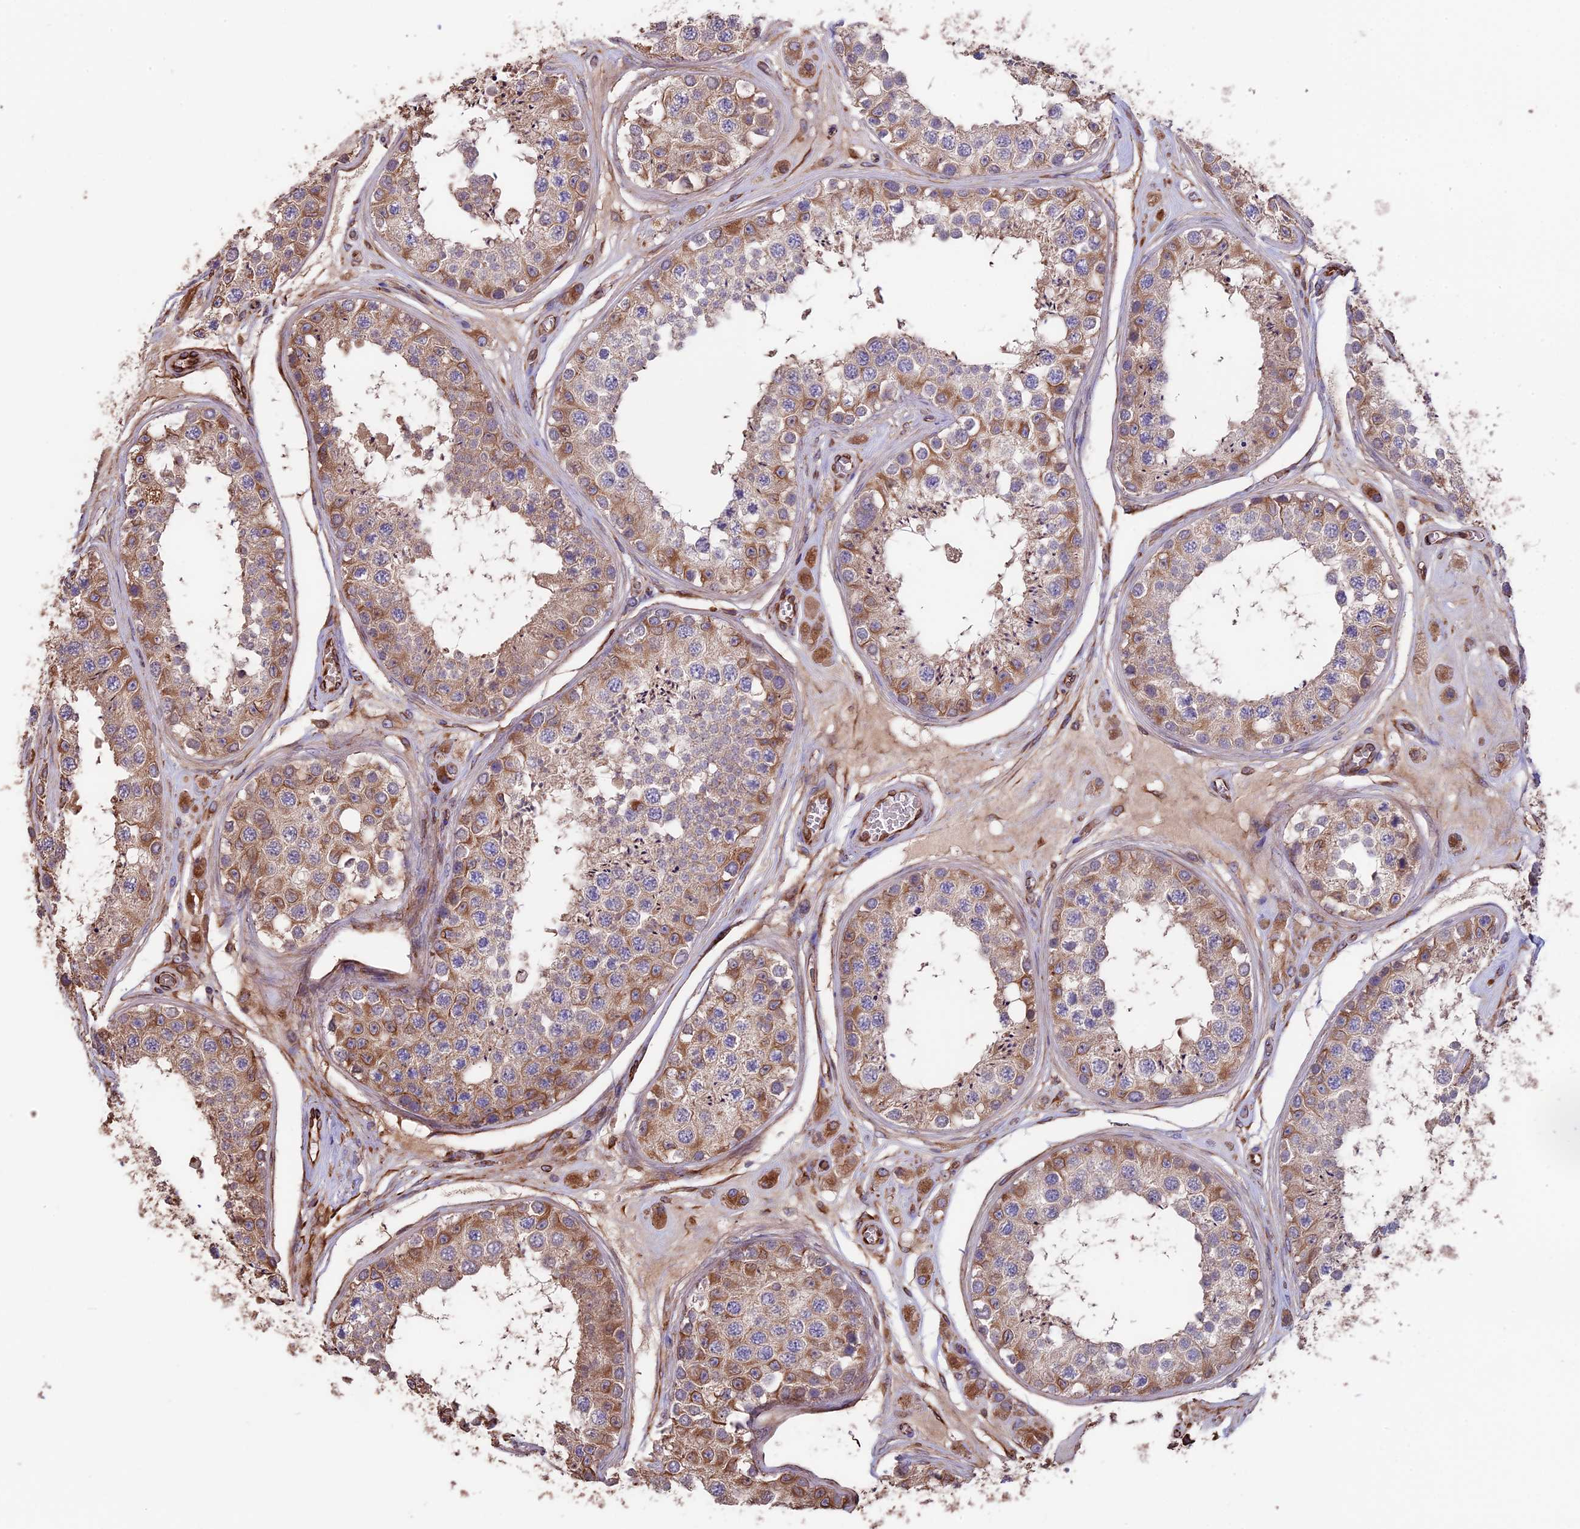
{"staining": {"intensity": "strong", "quantity": "25%-75%", "location": "cytoplasmic/membranous"}, "tissue": "testis", "cell_type": "Cells in seminiferous ducts", "image_type": "normal", "snomed": [{"axis": "morphology", "description": "Normal tissue, NOS"}, {"axis": "topography", "description": "Testis"}], "caption": "IHC (DAB (3,3'-diaminobenzidine)) staining of benign human testis shows strong cytoplasmic/membranous protein staining in approximately 25%-75% of cells in seminiferous ducts.", "gene": "SEH1L", "patient": {"sex": "male", "age": 25}}